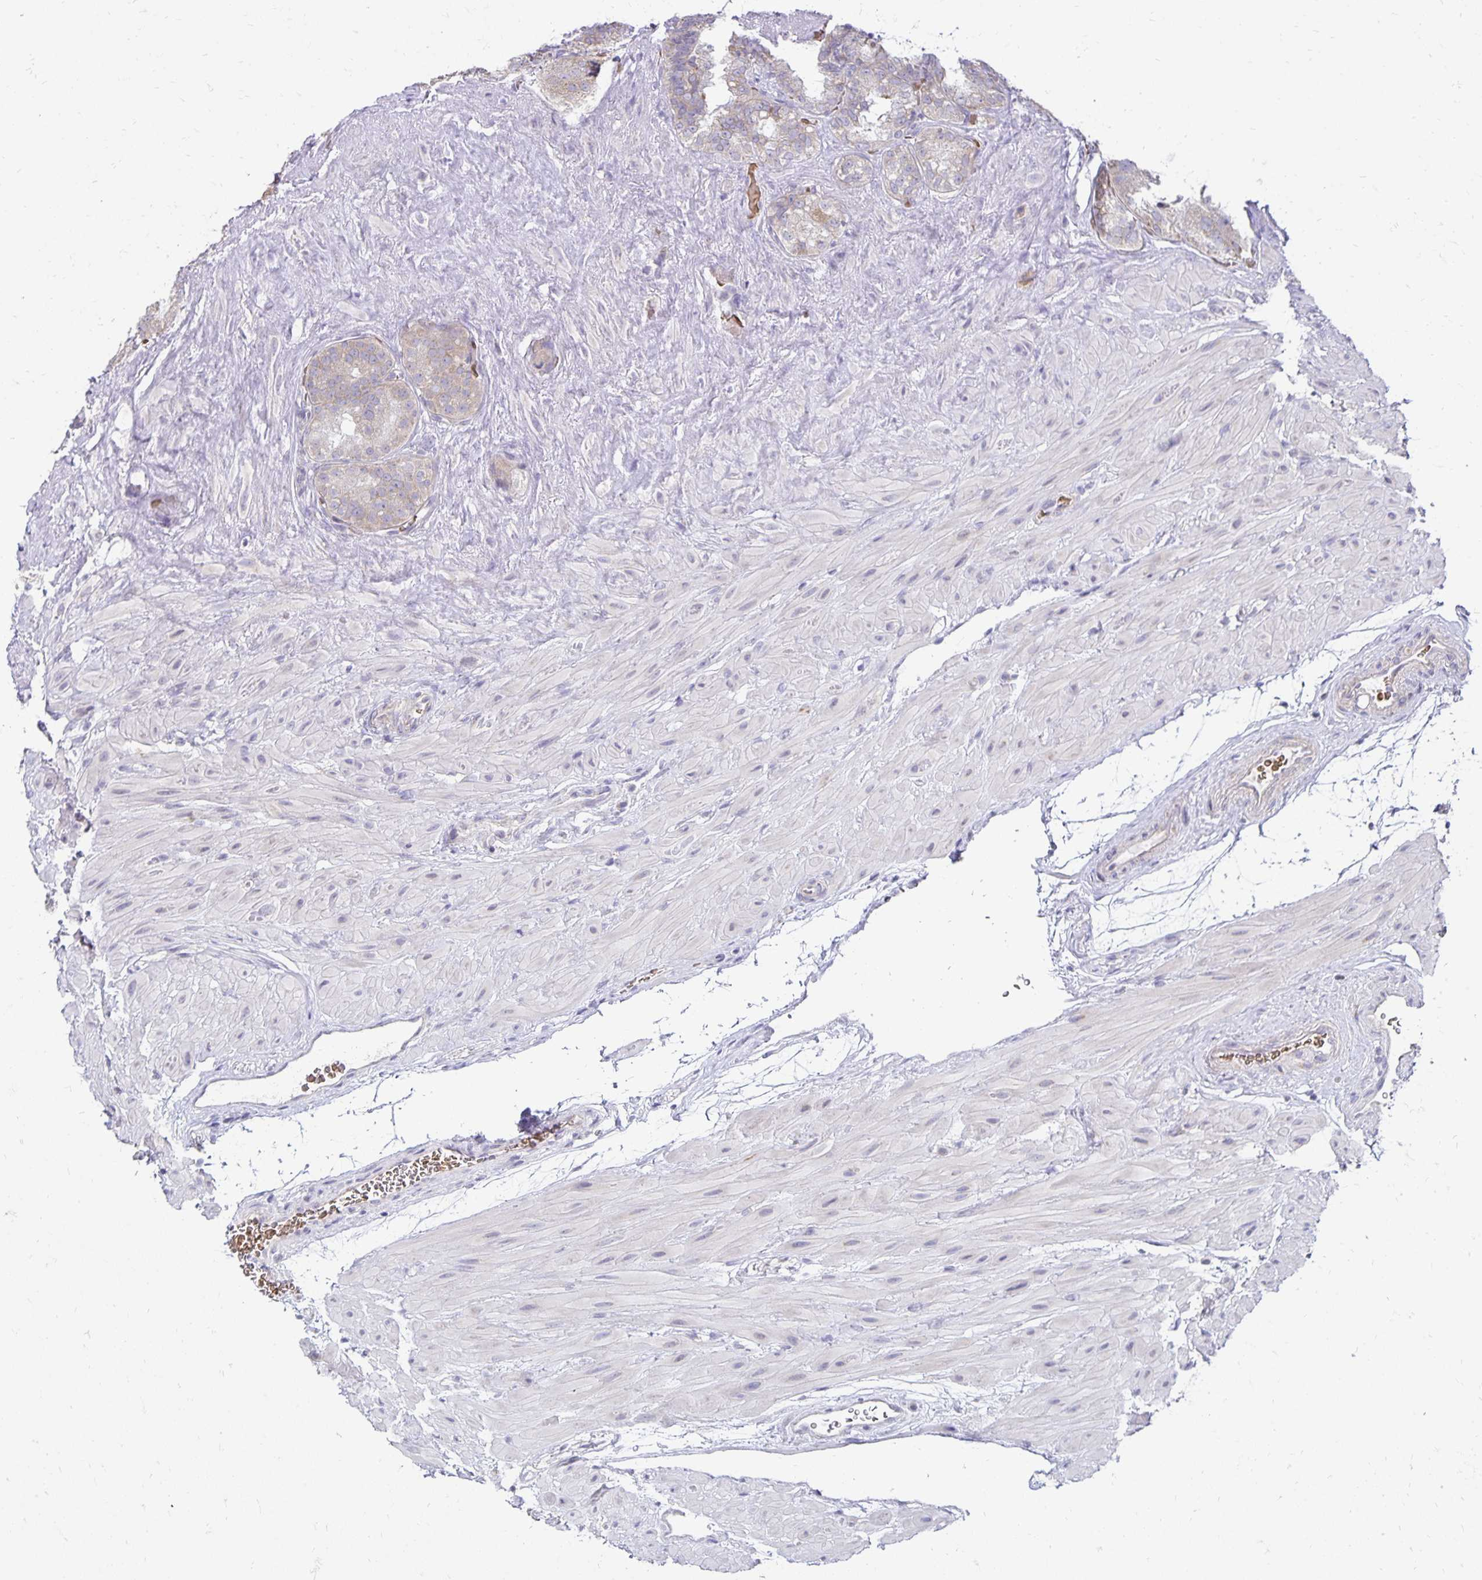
{"staining": {"intensity": "weak", "quantity": "25%-75%", "location": "cytoplasmic/membranous"}, "tissue": "seminal vesicle", "cell_type": "Glandular cells", "image_type": "normal", "snomed": [{"axis": "morphology", "description": "Normal tissue, NOS"}, {"axis": "topography", "description": "Seminal veicle"}], "caption": "A micrograph showing weak cytoplasmic/membranous expression in approximately 25%-75% of glandular cells in benign seminal vesicle, as visualized by brown immunohistochemical staining.", "gene": "FN3K", "patient": {"sex": "male", "age": 60}}